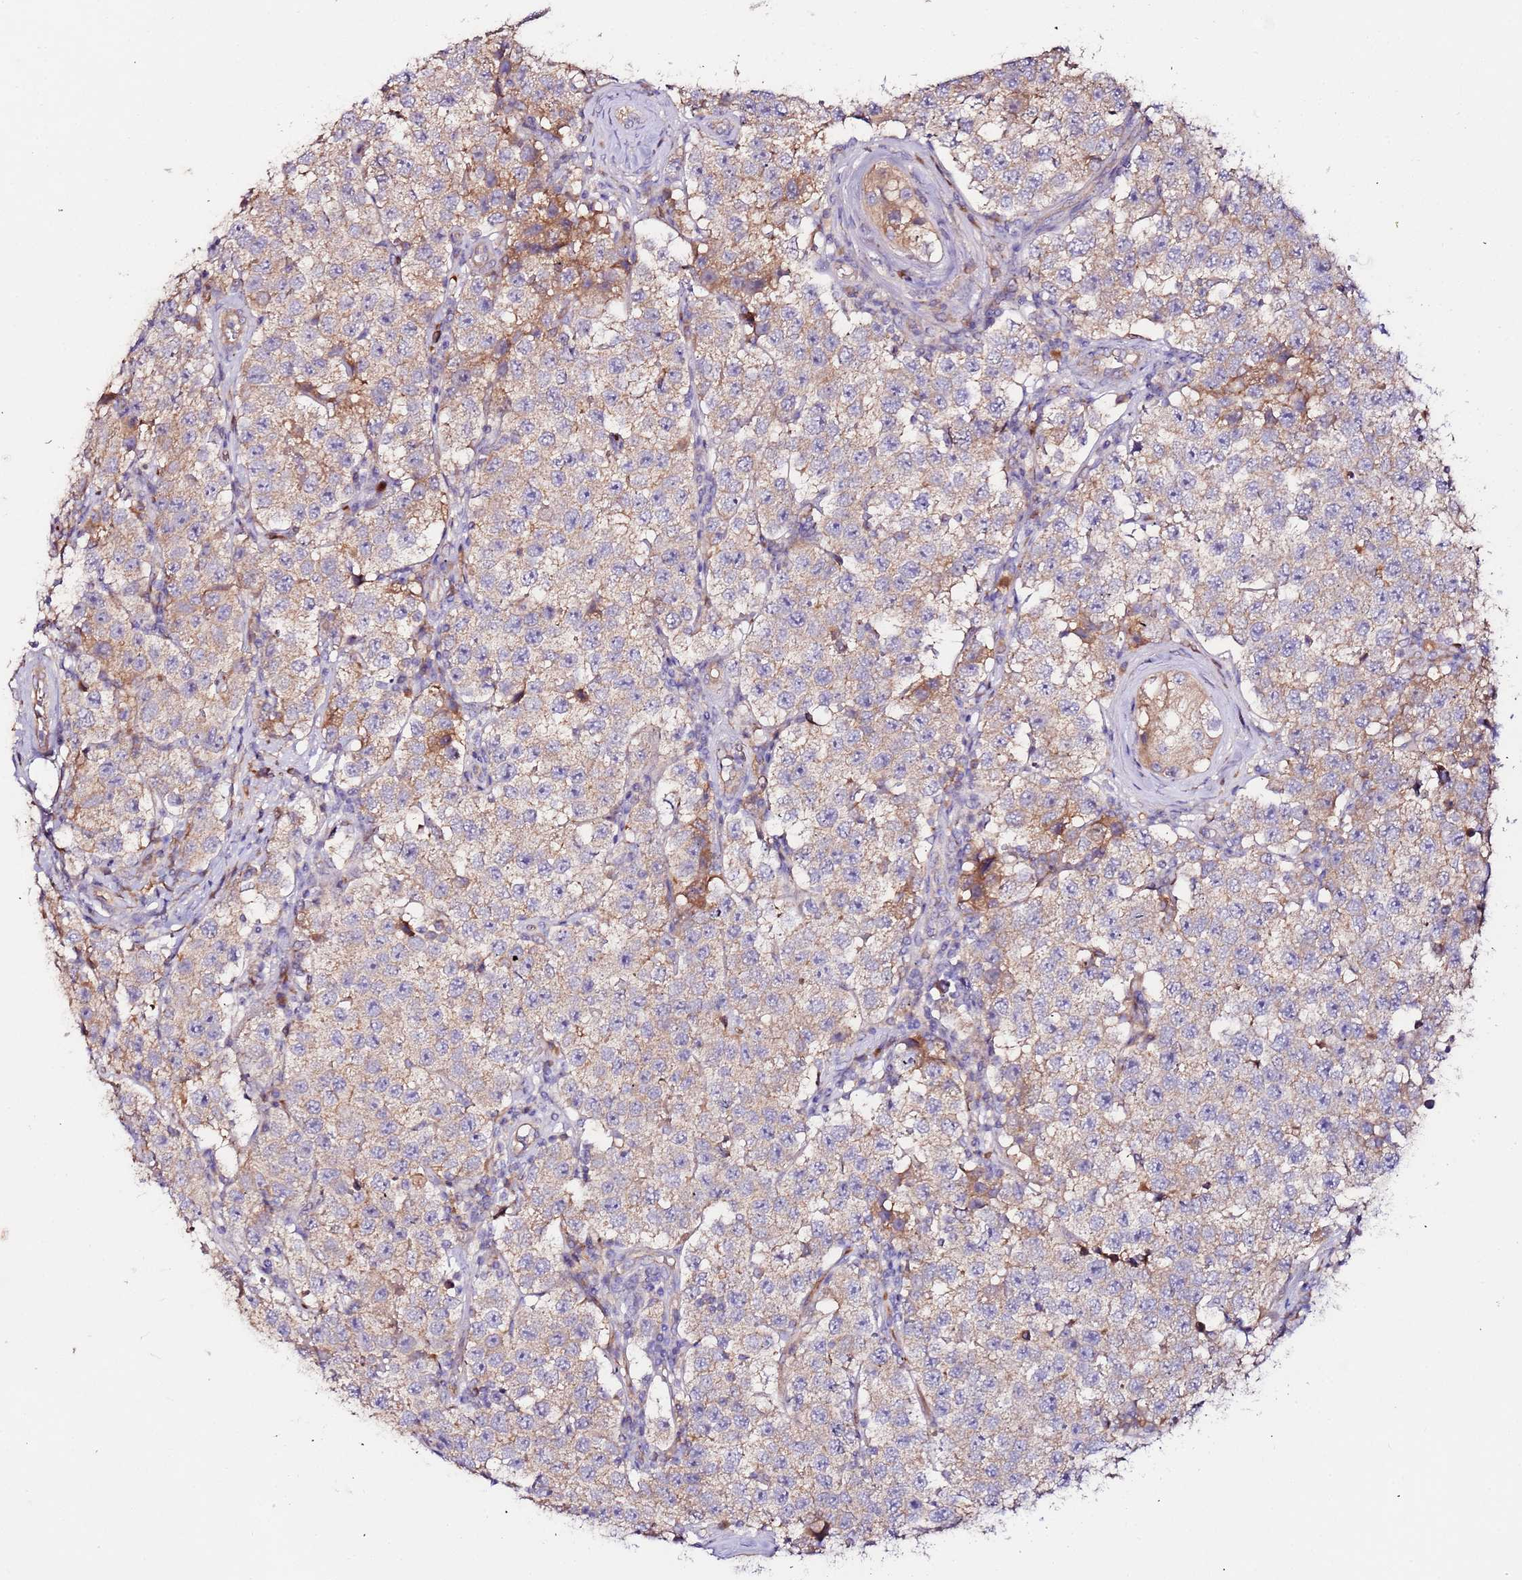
{"staining": {"intensity": "weak", "quantity": "25%-75%", "location": "cytoplasmic/membranous"}, "tissue": "testis cancer", "cell_type": "Tumor cells", "image_type": "cancer", "snomed": [{"axis": "morphology", "description": "Seminoma, NOS"}, {"axis": "topography", "description": "Testis"}], "caption": "This photomicrograph displays seminoma (testis) stained with IHC to label a protein in brown. The cytoplasmic/membranous of tumor cells show weak positivity for the protein. Nuclei are counter-stained blue.", "gene": "FLVCR1", "patient": {"sex": "male", "age": 34}}